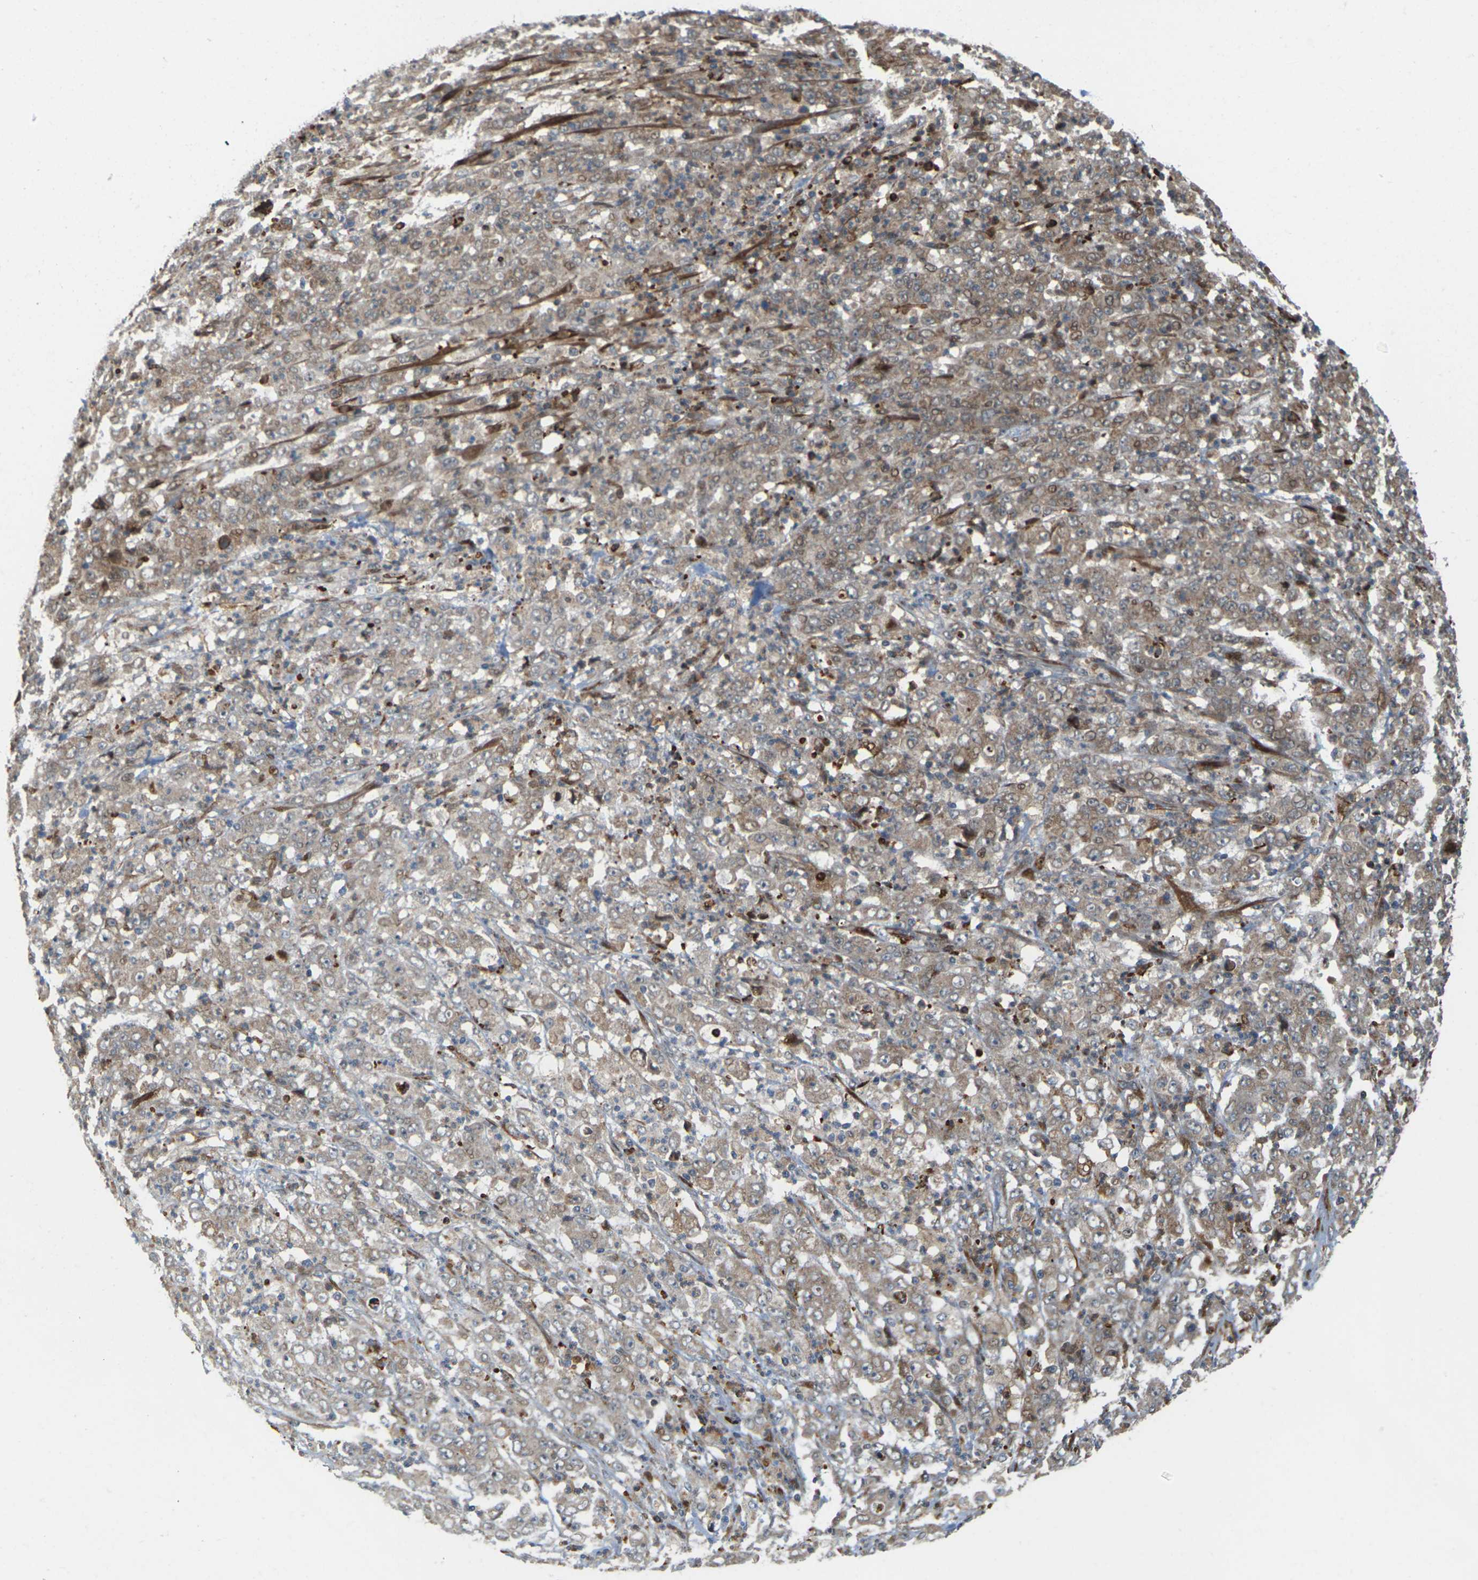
{"staining": {"intensity": "moderate", "quantity": ">75%", "location": "cytoplasmic/membranous,nuclear"}, "tissue": "stomach cancer", "cell_type": "Tumor cells", "image_type": "cancer", "snomed": [{"axis": "morphology", "description": "Adenocarcinoma, NOS"}, {"axis": "topography", "description": "Stomach, lower"}], "caption": "This is an image of immunohistochemistry (IHC) staining of stomach cancer (adenocarcinoma), which shows moderate positivity in the cytoplasmic/membranous and nuclear of tumor cells.", "gene": "ROBO1", "patient": {"sex": "female", "age": 71}}